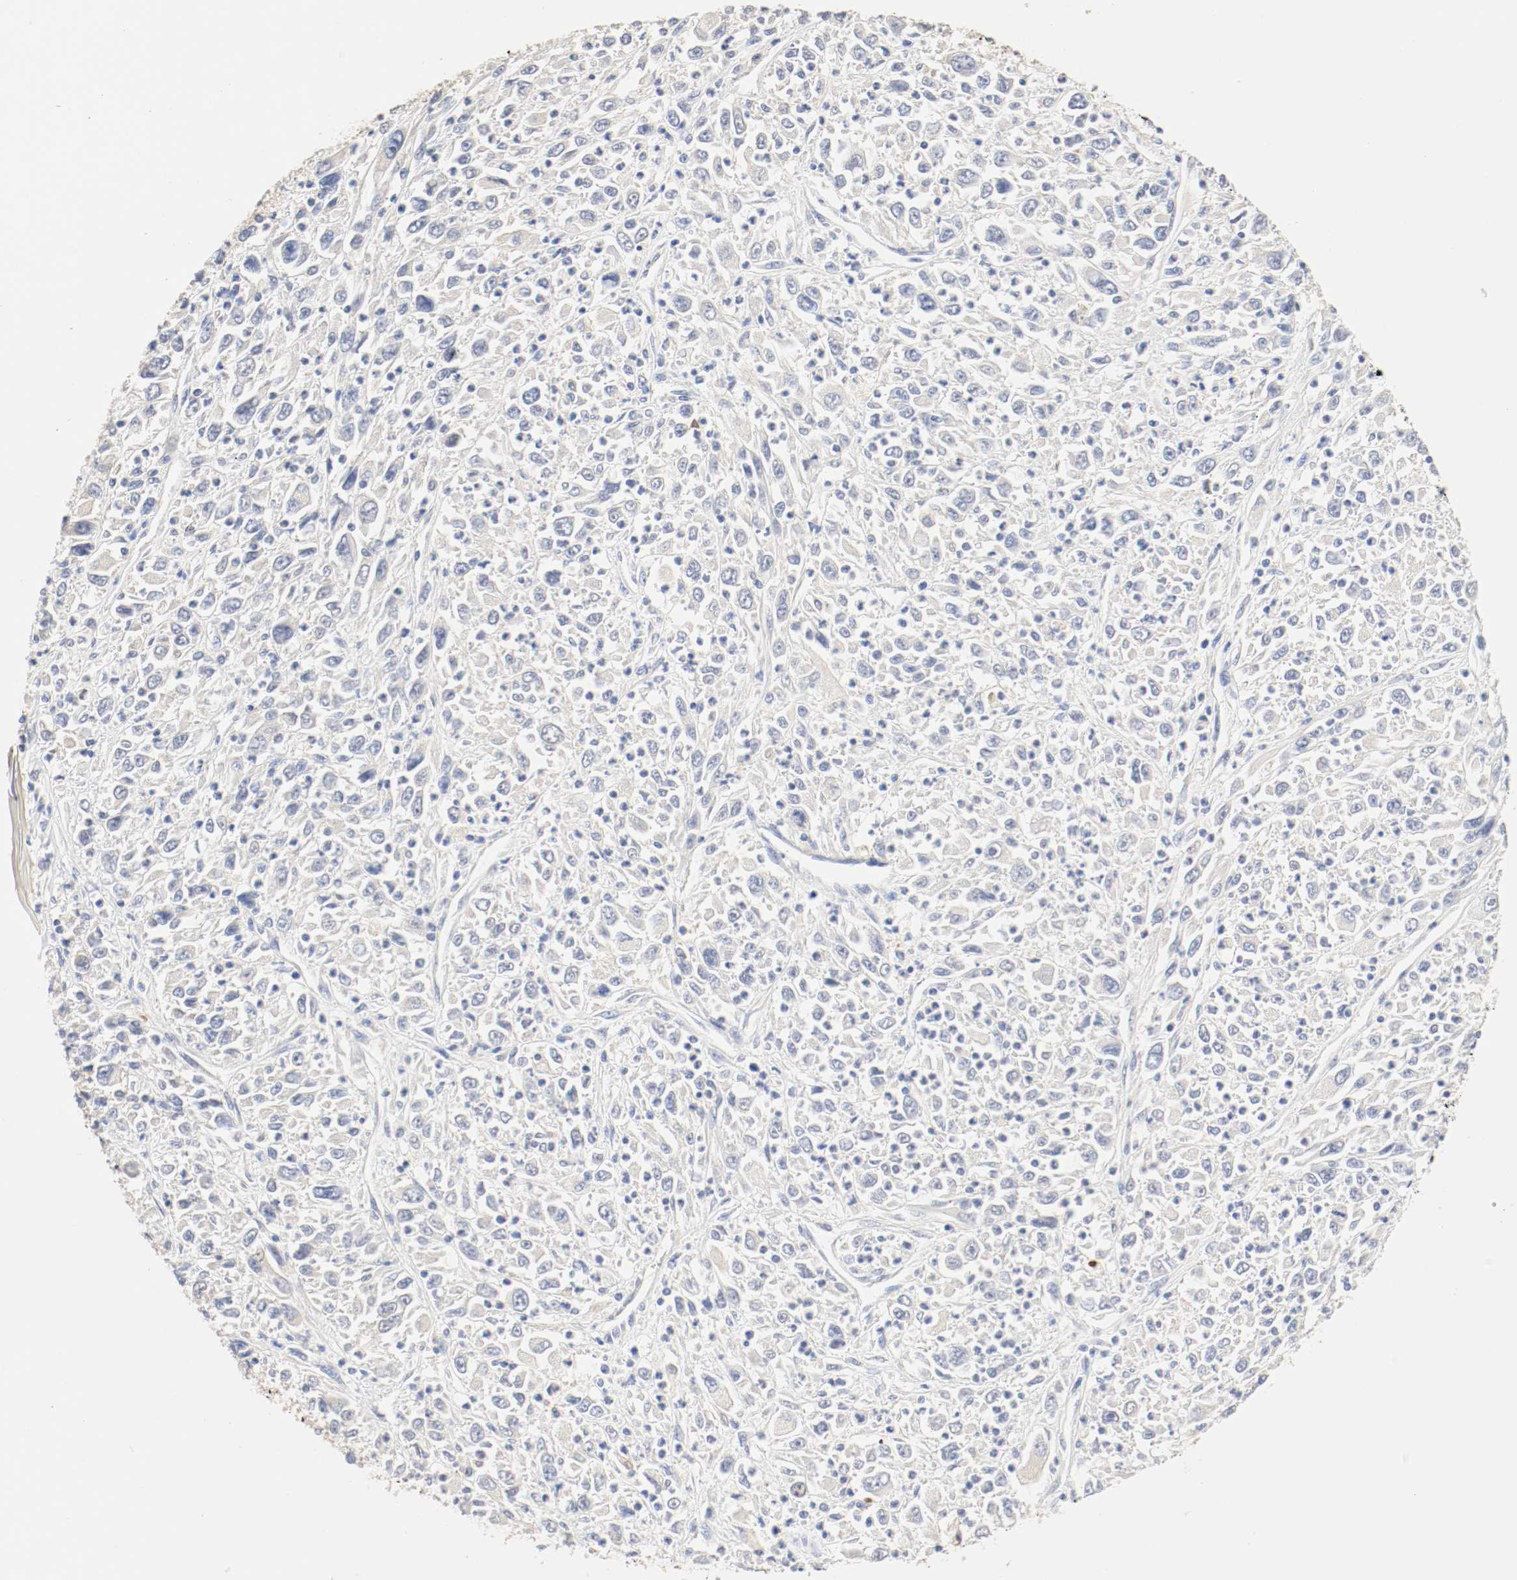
{"staining": {"intensity": "weak", "quantity": "<25%", "location": "cytoplasmic/membranous"}, "tissue": "melanoma", "cell_type": "Tumor cells", "image_type": "cancer", "snomed": [{"axis": "morphology", "description": "Malignant melanoma, Metastatic site"}, {"axis": "topography", "description": "Skin"}], "caption": "Melanoma stained for a protein using IHC displays no positivity tumor cells.", "gene": "GIT1", "patient": {"sex": "female", "age": 56}}